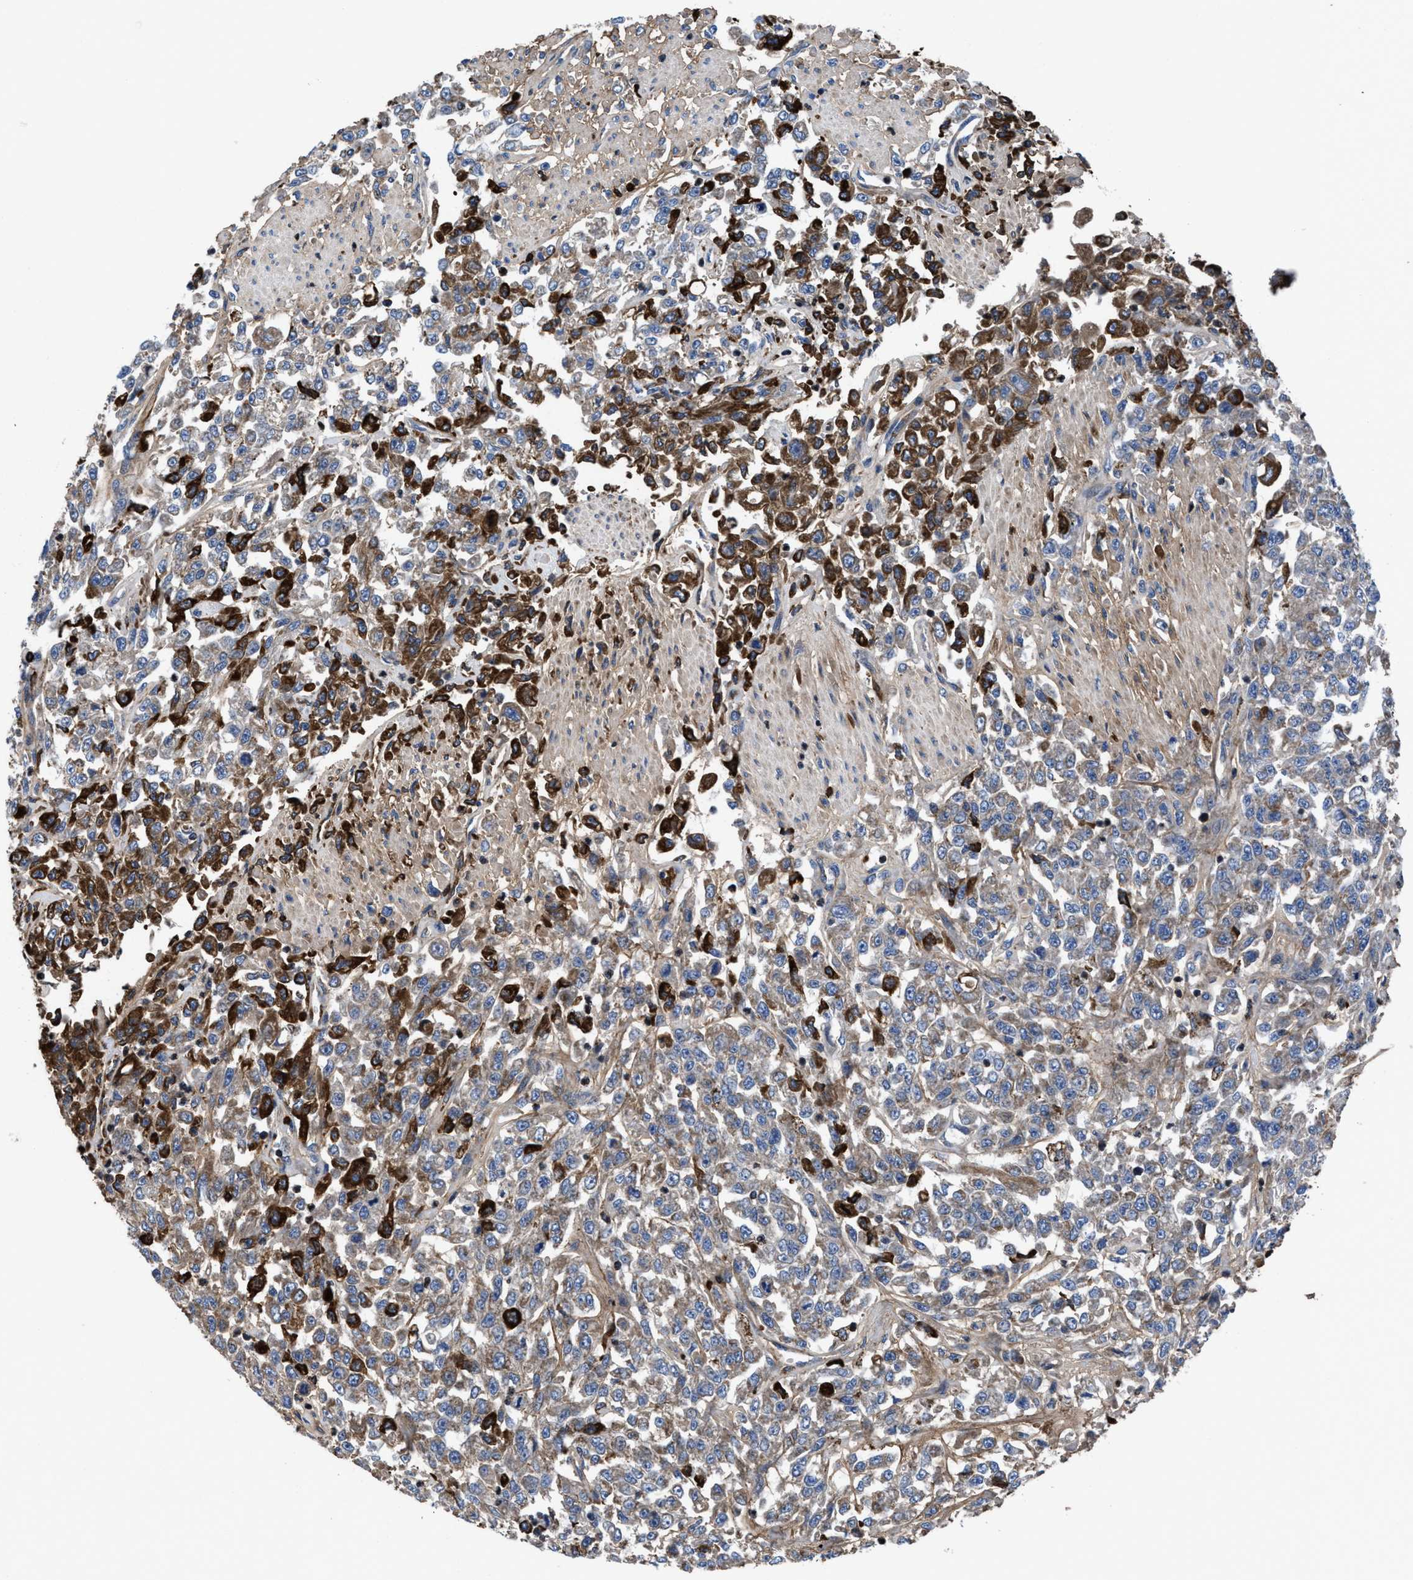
{"staining": {"intensity": "strong", "quantity": "<25%", "location": "cytoplasmic/membranous"}, "tissue": "urothelial cancer", "cell_type": "Tumor cells", "image_type": "cancer", "snomed": [{"axis": "morphology", "description": "Urothelial carcinoma, High grade"}, {"axis": "topography", "description": "Urinary bladder"}], "caption": "Immunohistochemical staining of urothelial carcinoma (high-grade) demonstrates medium levels of strong cytoplasmic/membranous staining in approximately <25% of tumor cells. Nuclei are stained in blue.", "gene": "PRR15L", "patient": {"sex": "male", "age": 46}}